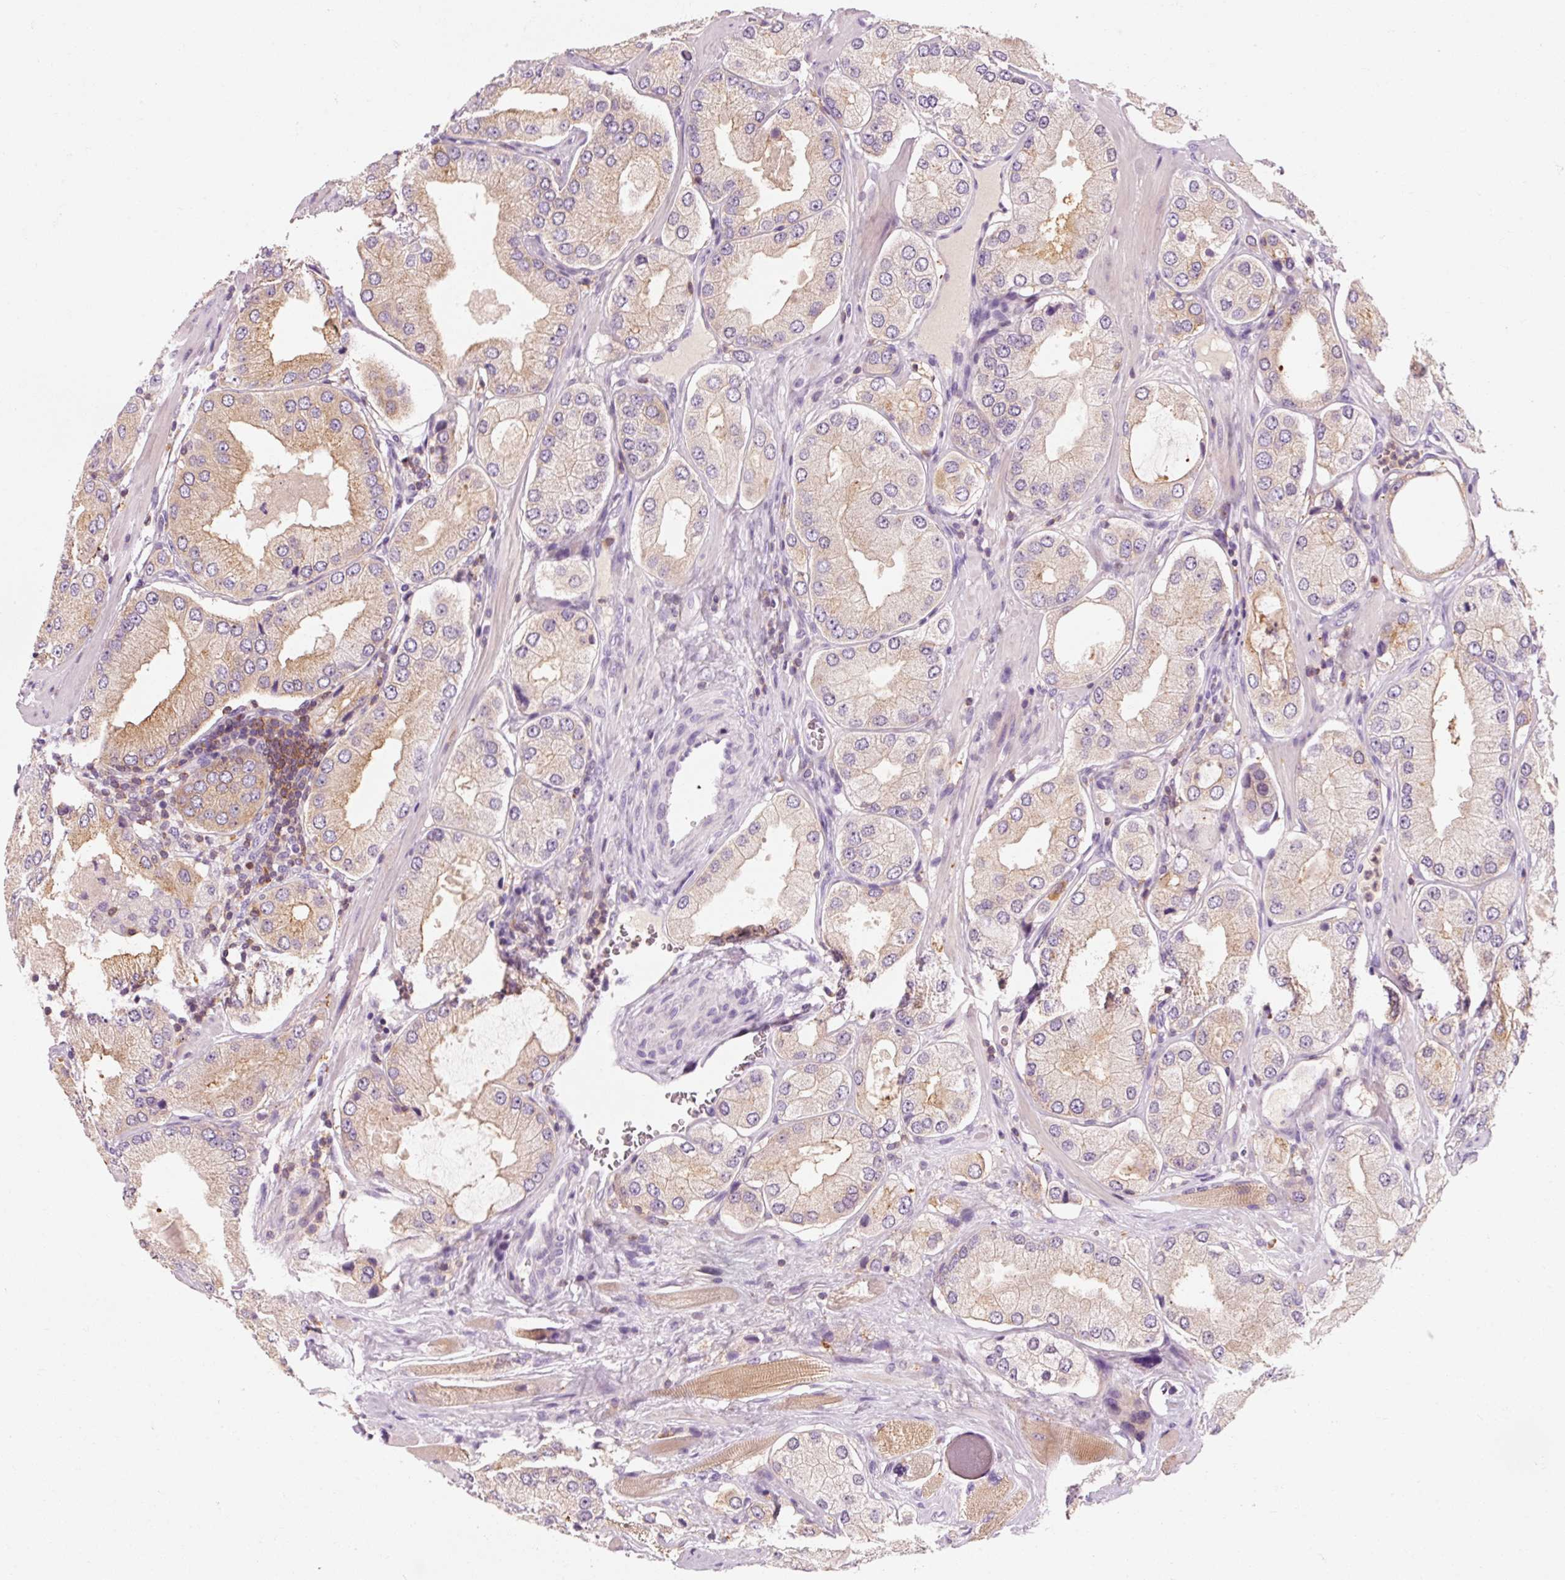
{"staining": {"intensity": "weak", "quantity": "25%-75%", "location": "cytoplasmic/membranous"}, "tissue": "prostate cancer", "cell_type": "Tumor cells", "image_type": "cancer", "snomed": [{"axis": "morphology", "description": "Adenocarcinoma, Low grade"}, {"axis": "topography", "description": "Prostate"}], "caption": "Brown immunohistochemical staining in prostate cancer (adenocarcinoma (low-grade)) demonstrates weak cytoplasmic/membranous positivity in approximately 25%-75% of tumor cells.", "gene": "OR8K1", "patient": {"sex": "male", "age": 42}}